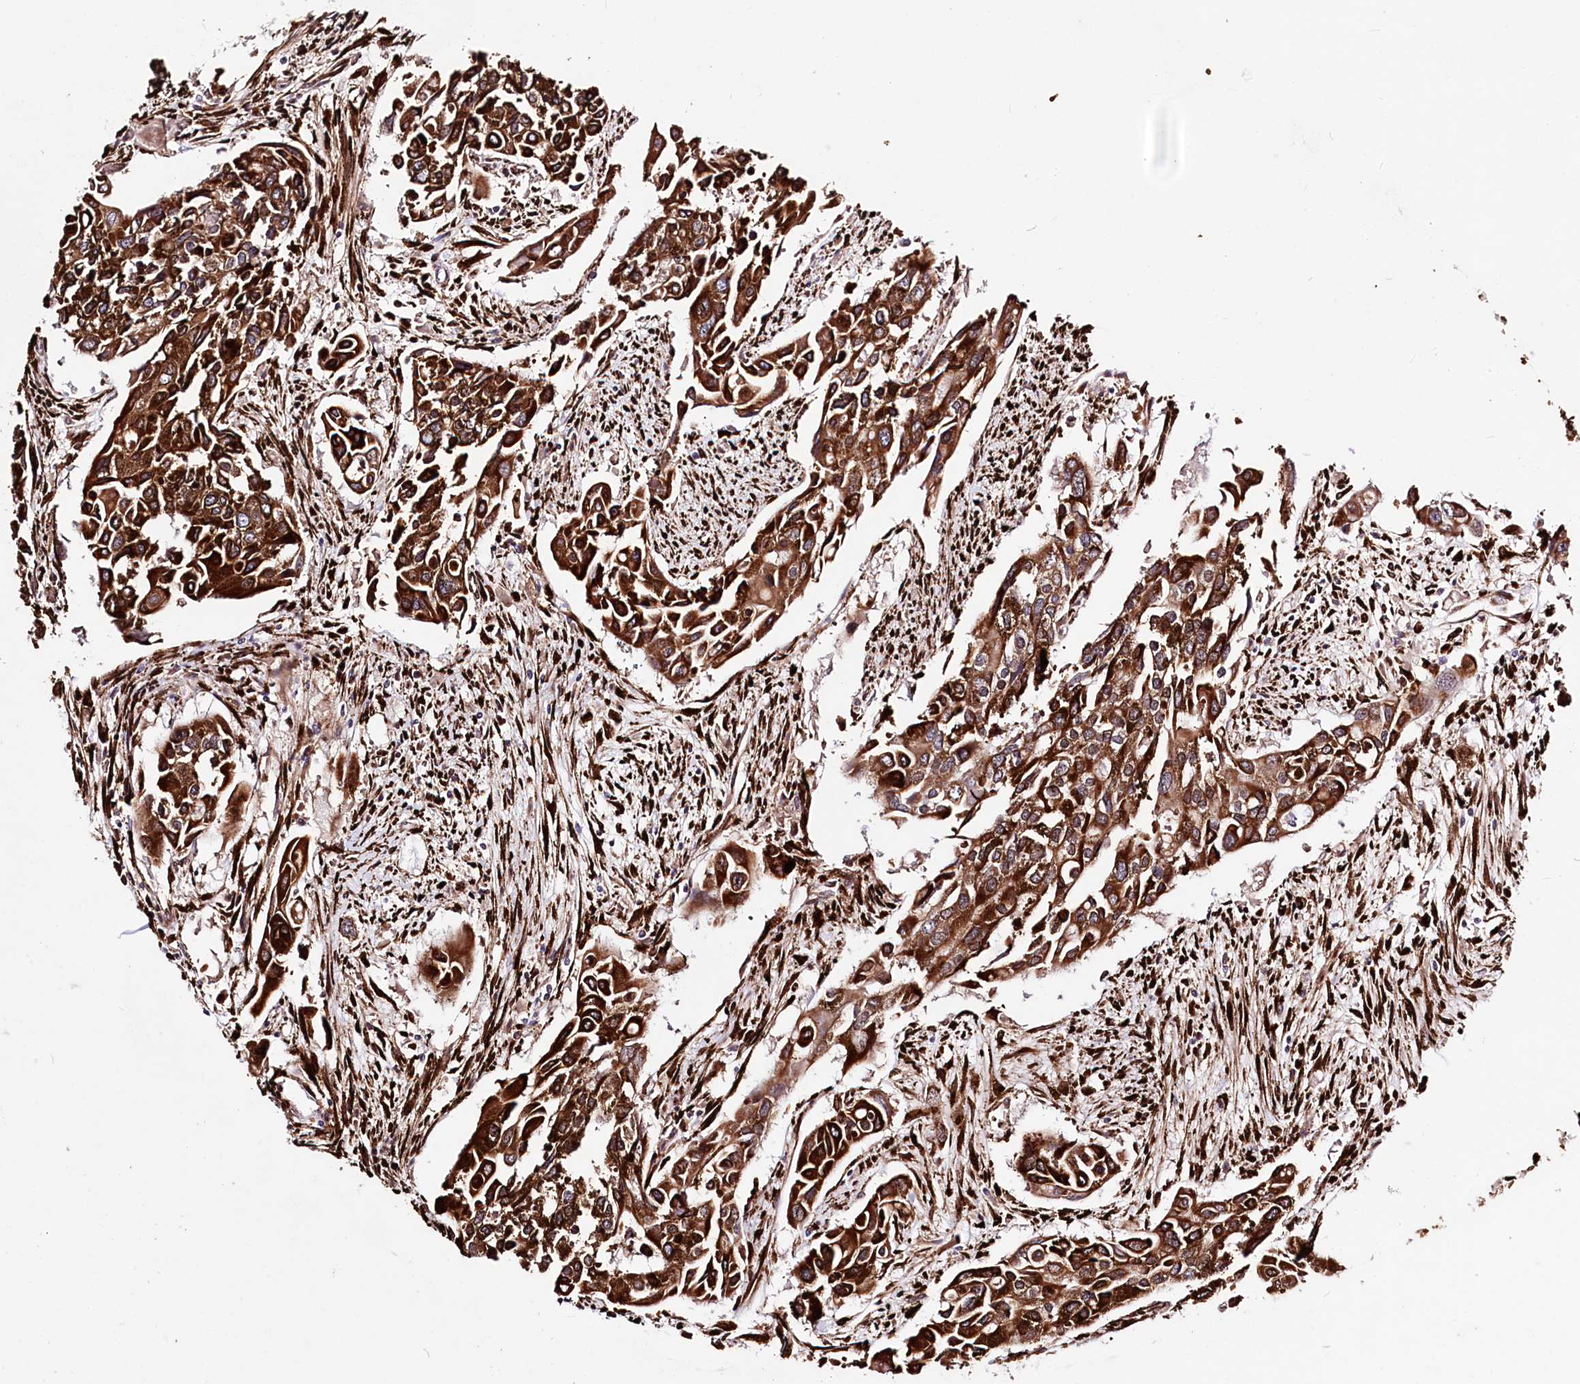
{"staining": {"intensity": "strong", "quantity": ">75%", "location": "cytoplasmic/membranous"}, "tissue": "colorectal cancer", "cell_type": "Tumor cells", "image_type": "cancer", "snomed": [{"axis": "morphology", "description": "Adenocarcinoma, NOS"}, {"axis": "topography", "description": "Colon"}], "caption": "The photomicrograph shows a brown stain indicating the presence of a protein in the cytoplasmic/membranous of tumor cells in adenocarcinoma (colorectal). Using DAB (brown) and hematoxylin (blue) stains, captured at high magnification using brightfield microscopy.", "gene": "WWC1", "patient": {"sex": "male", "age": 77}}